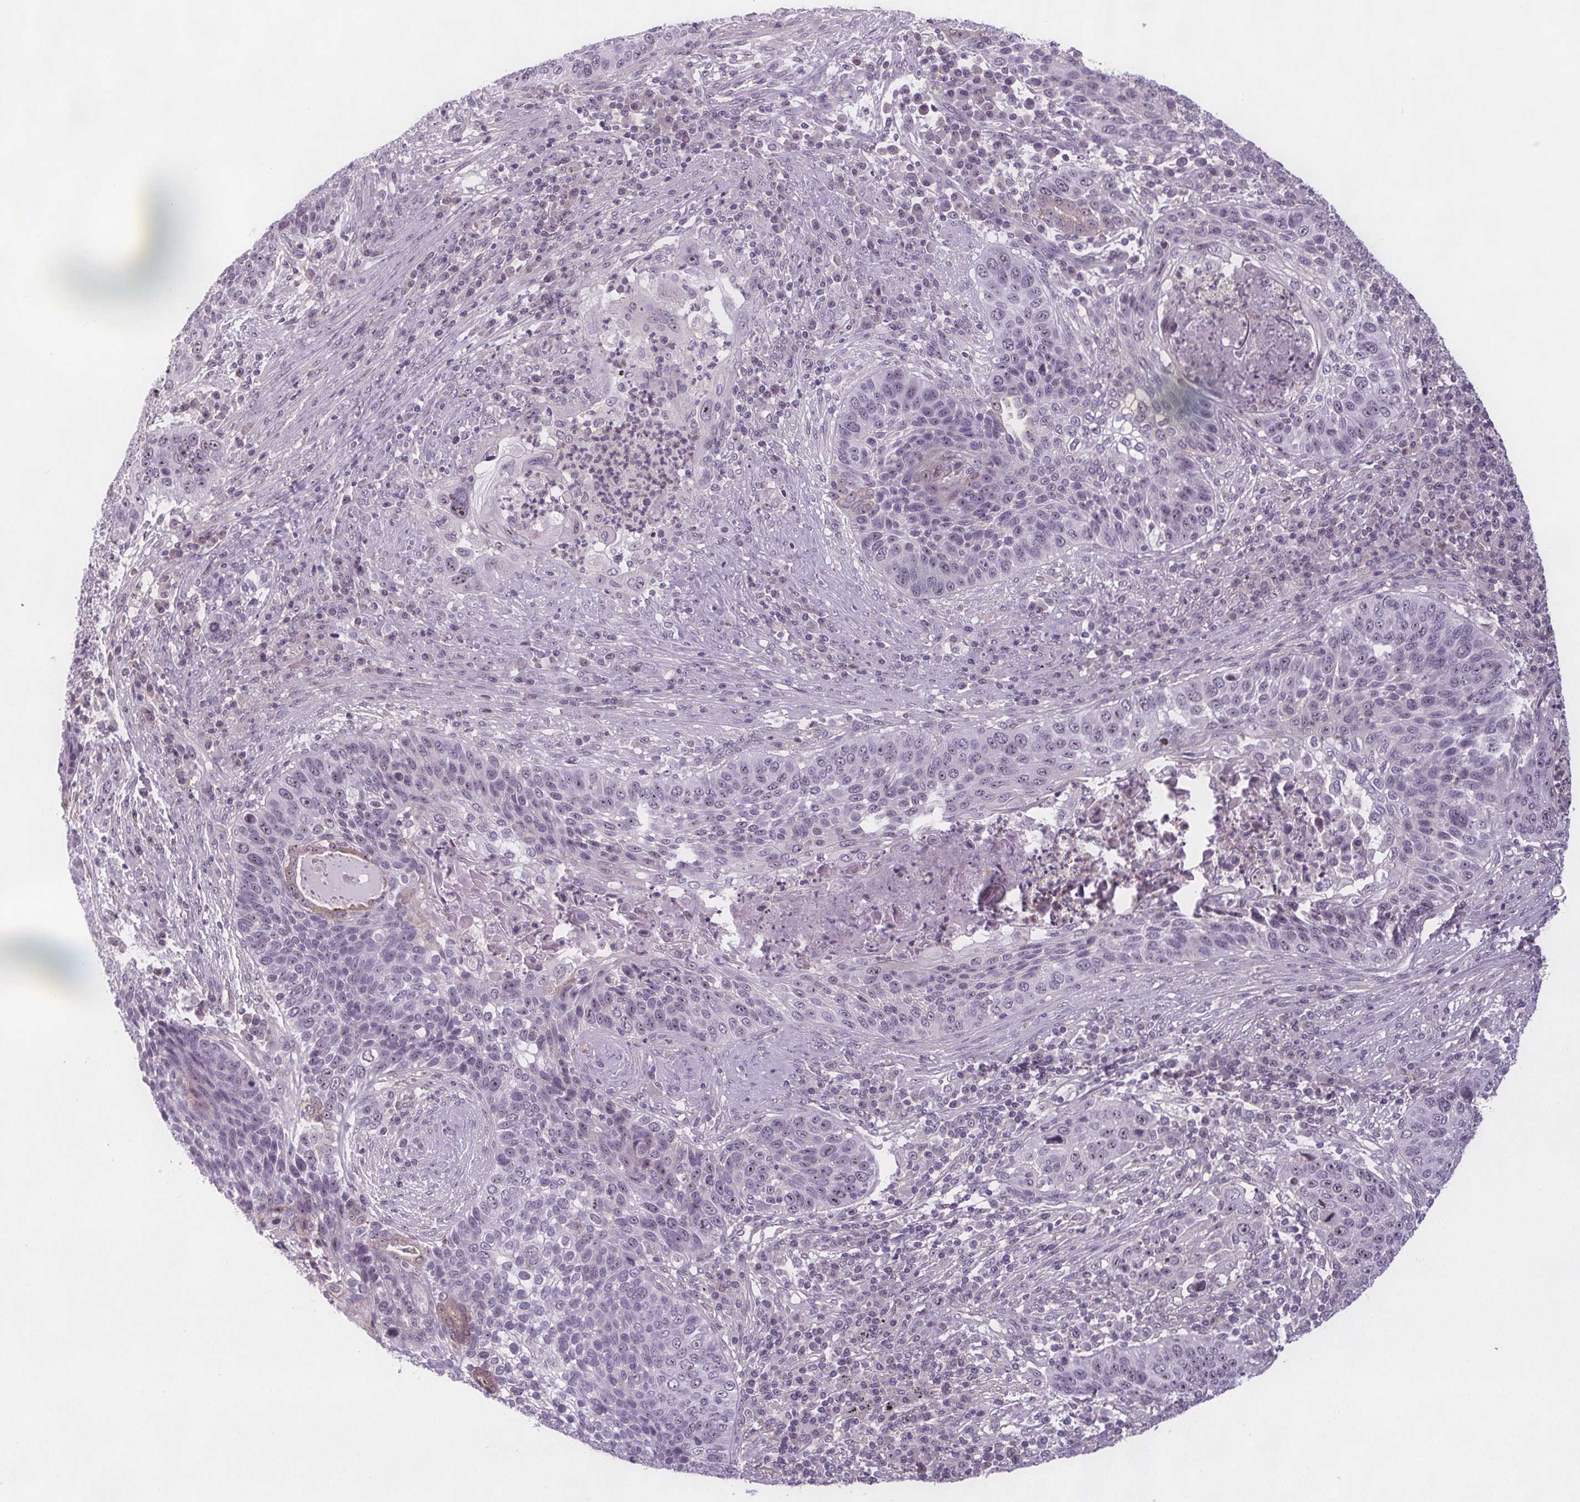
{"staining": {"intensity": "weak", "quantity": "<25%", "location": "nuclear"}, "tissue": "lung cancer", "cell_type": "Tumor cells", "image_type": "cancer", "snomed": [{"axis": "morphology", "description": "Squamous cell carcinoma, NOS"}, {"axis": "morphology", "description": "Squamous cell carcinoma, metastatic, NOS"}, {"axis": "topography", "description": "Lung"}, {"axis": "topography", "description": "Pleura, NOS"}], "caption": "Immunohistochemistry image of neoplastic tissue: lung cancer (metastatic squamous cell carcinoma) stained with DAB (3,3'-diaminobenzidine) demonstrates no significant protein staining in tumor cells.", "gene": "NOLC1", "patient": {"sex": "male", "age": 72}}